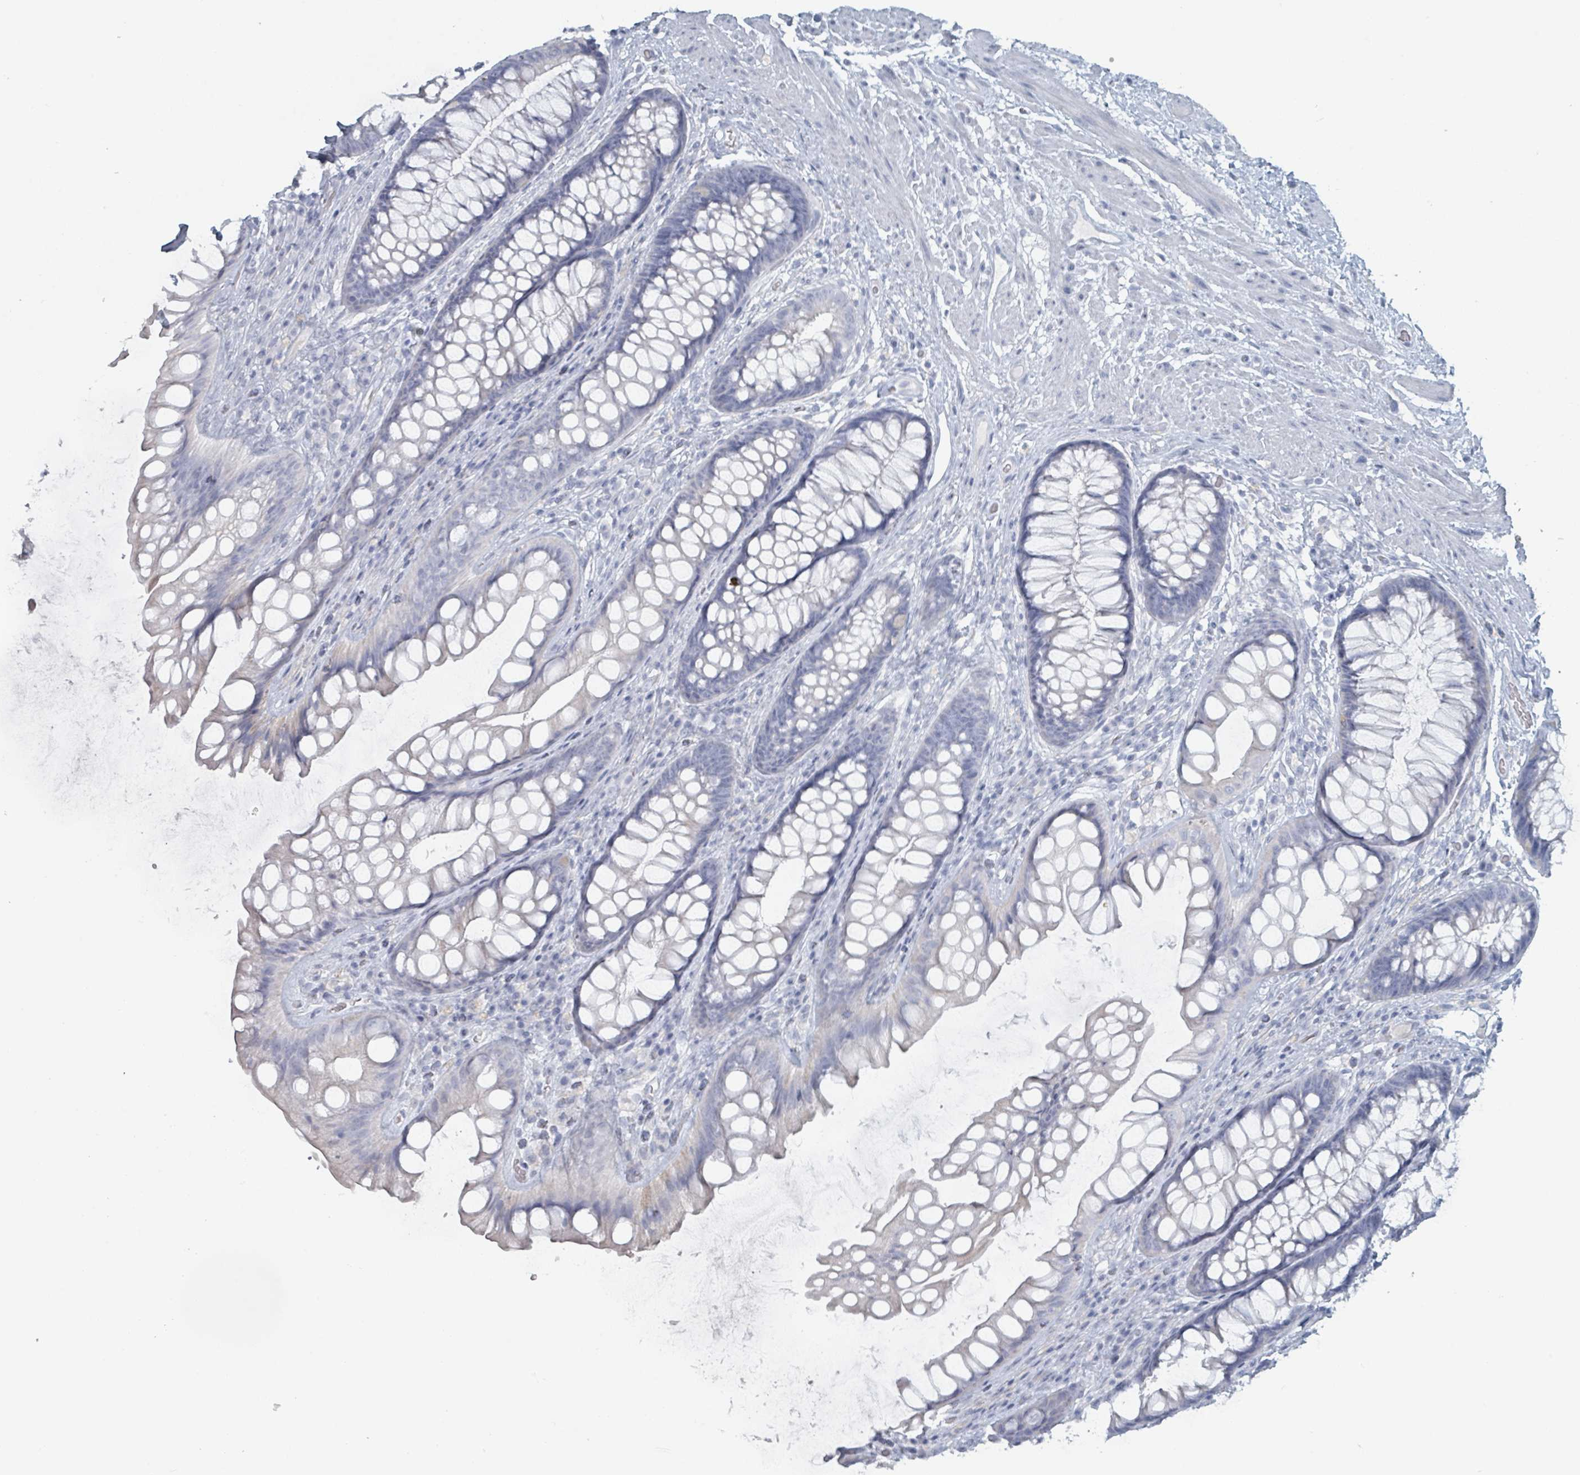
{"staining": {"intensity": "negative", "quantity": "none", "location": "none"}, "tissue": "rectum", "cell_type": "Glandular cells", "image_type": "normal", "snomed": [{"axis": "morphology", "description": "Normal tissue, NOS"}, {"axis": "topography", "description": "Rectum"}], "caption": "IHC of benign human rectum shows no staining in glandular cells.", "gene": "HEATR5A", "patient": {"sex": "male", "age": 74}}